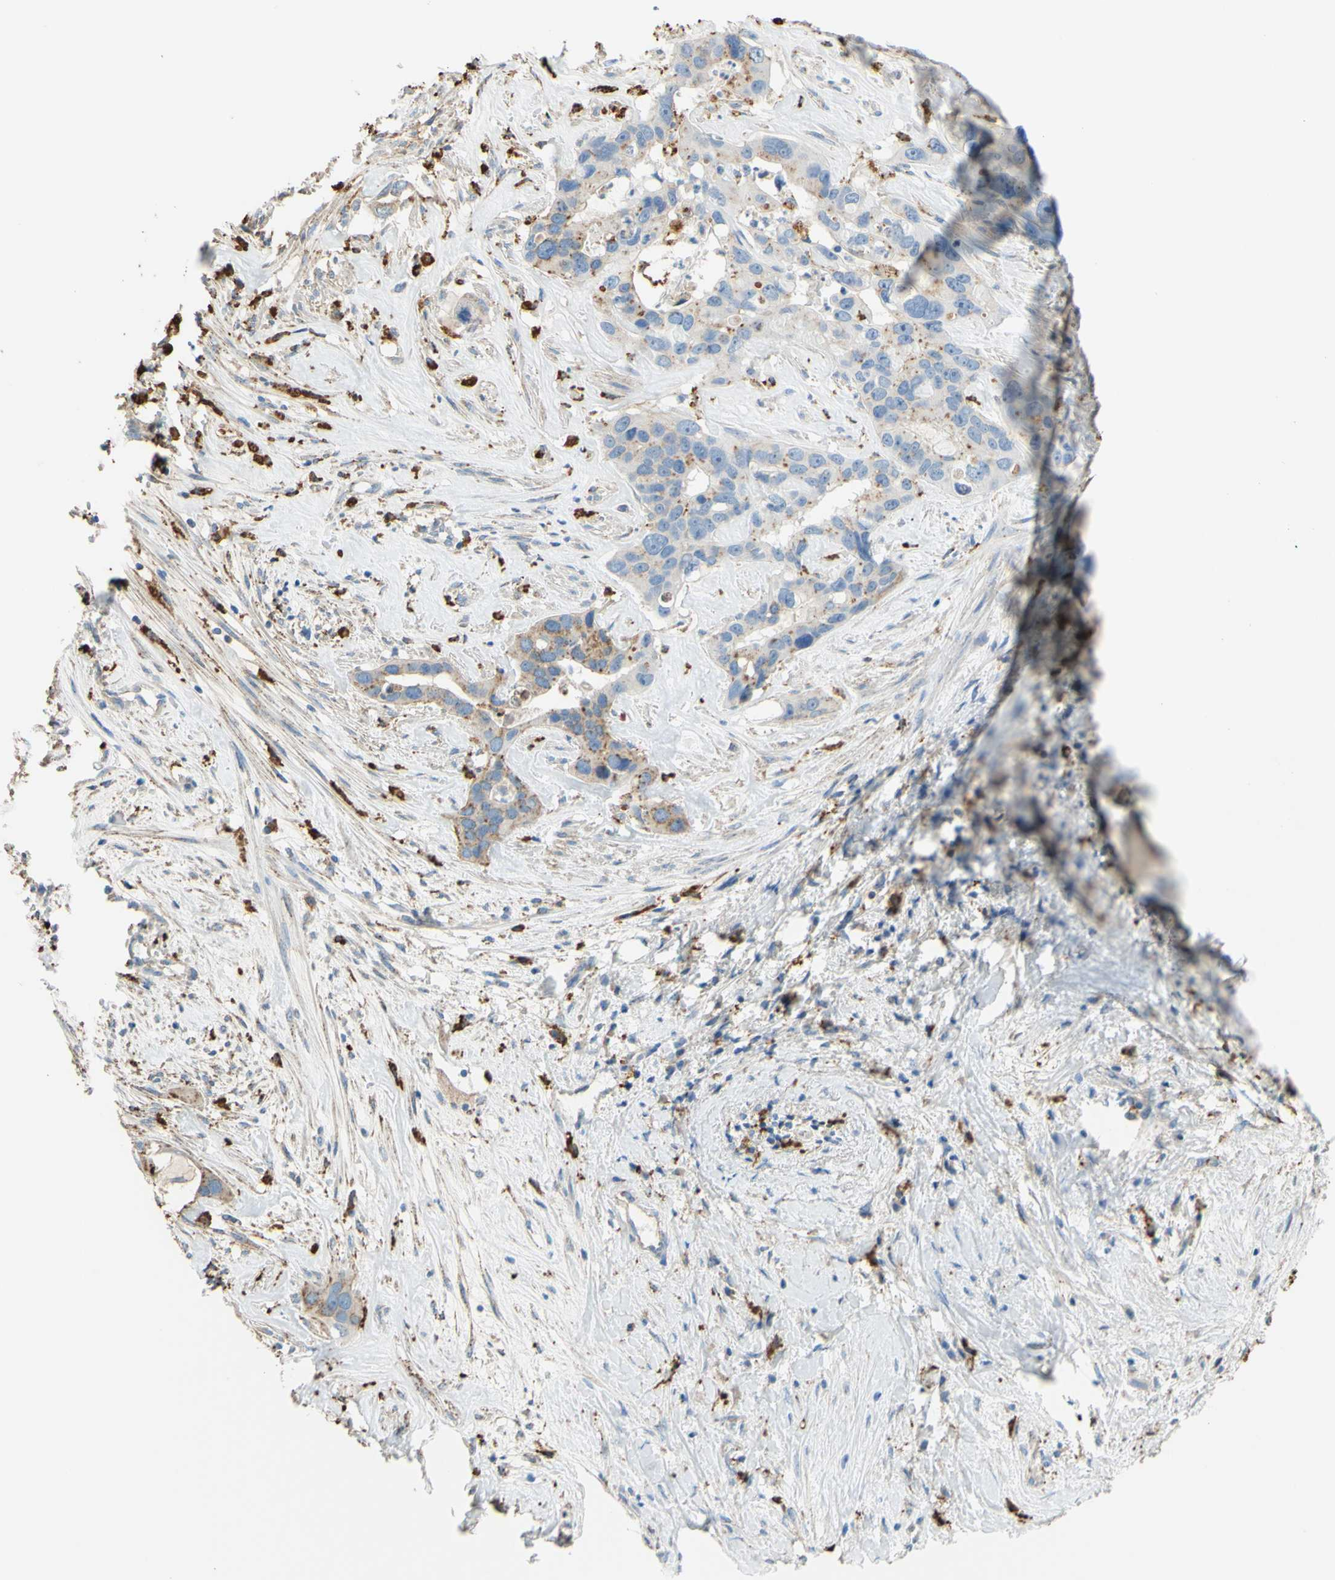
{"staining": {"intensity": "weak", "quantity": "25%-75%", "location": "cytoplasmic/membranous"}, "tissue": "liver cancer", "cell_type": "Tumor cells", "image_type": "cancer", "snomed": [{"axis": "morphology", "description": "Cholangiocarcinoma"}, {"axis": "topography", "description": "Liver"}], "caption": "A brown stain shows weak cytoplasmic/membranous expression of a protein in liver cancer tumor cells.", "gene": "CTSD", "patient": {"sex": "female", "age": 65}}